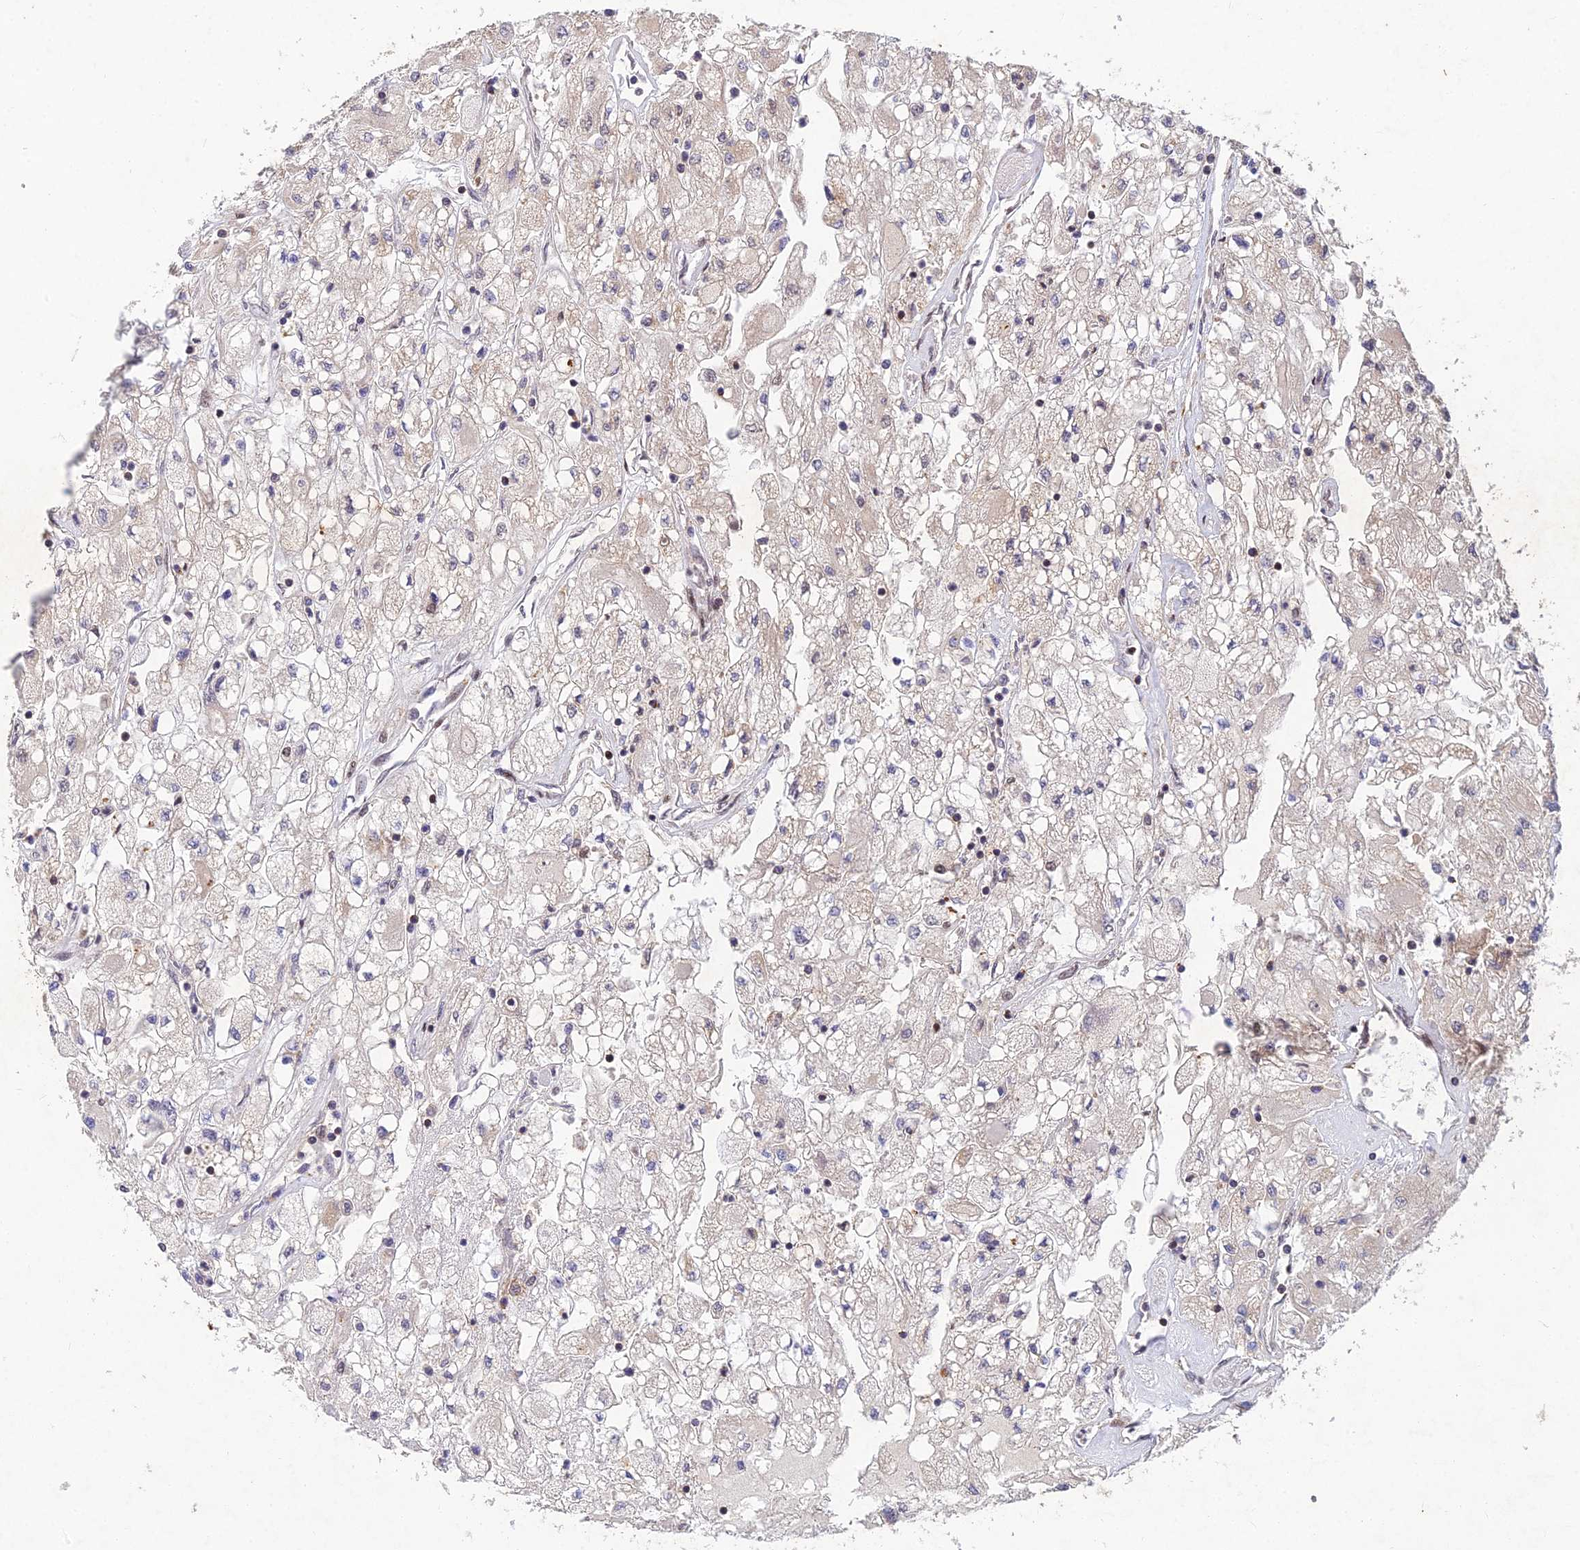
{"staining": {"intensity": "weak", "quantity": "<25%", "location": "cytoplasmic/membranous"}, "tissue": "renal cancer", "cell_type": "Tumor cells", "image_type": "cancer", "snomed": [{"axis": "morphology", "description": "Adenocarcinoma, NOS"}, {"axis": "topography", "description": "Kidney"}], "caption": "Micrograph shows no significant protein positivity in tumor cells of adenocarcinoma (renal).", "gene": "RELCH", "patient": {"sex": "male", "age": 80}}